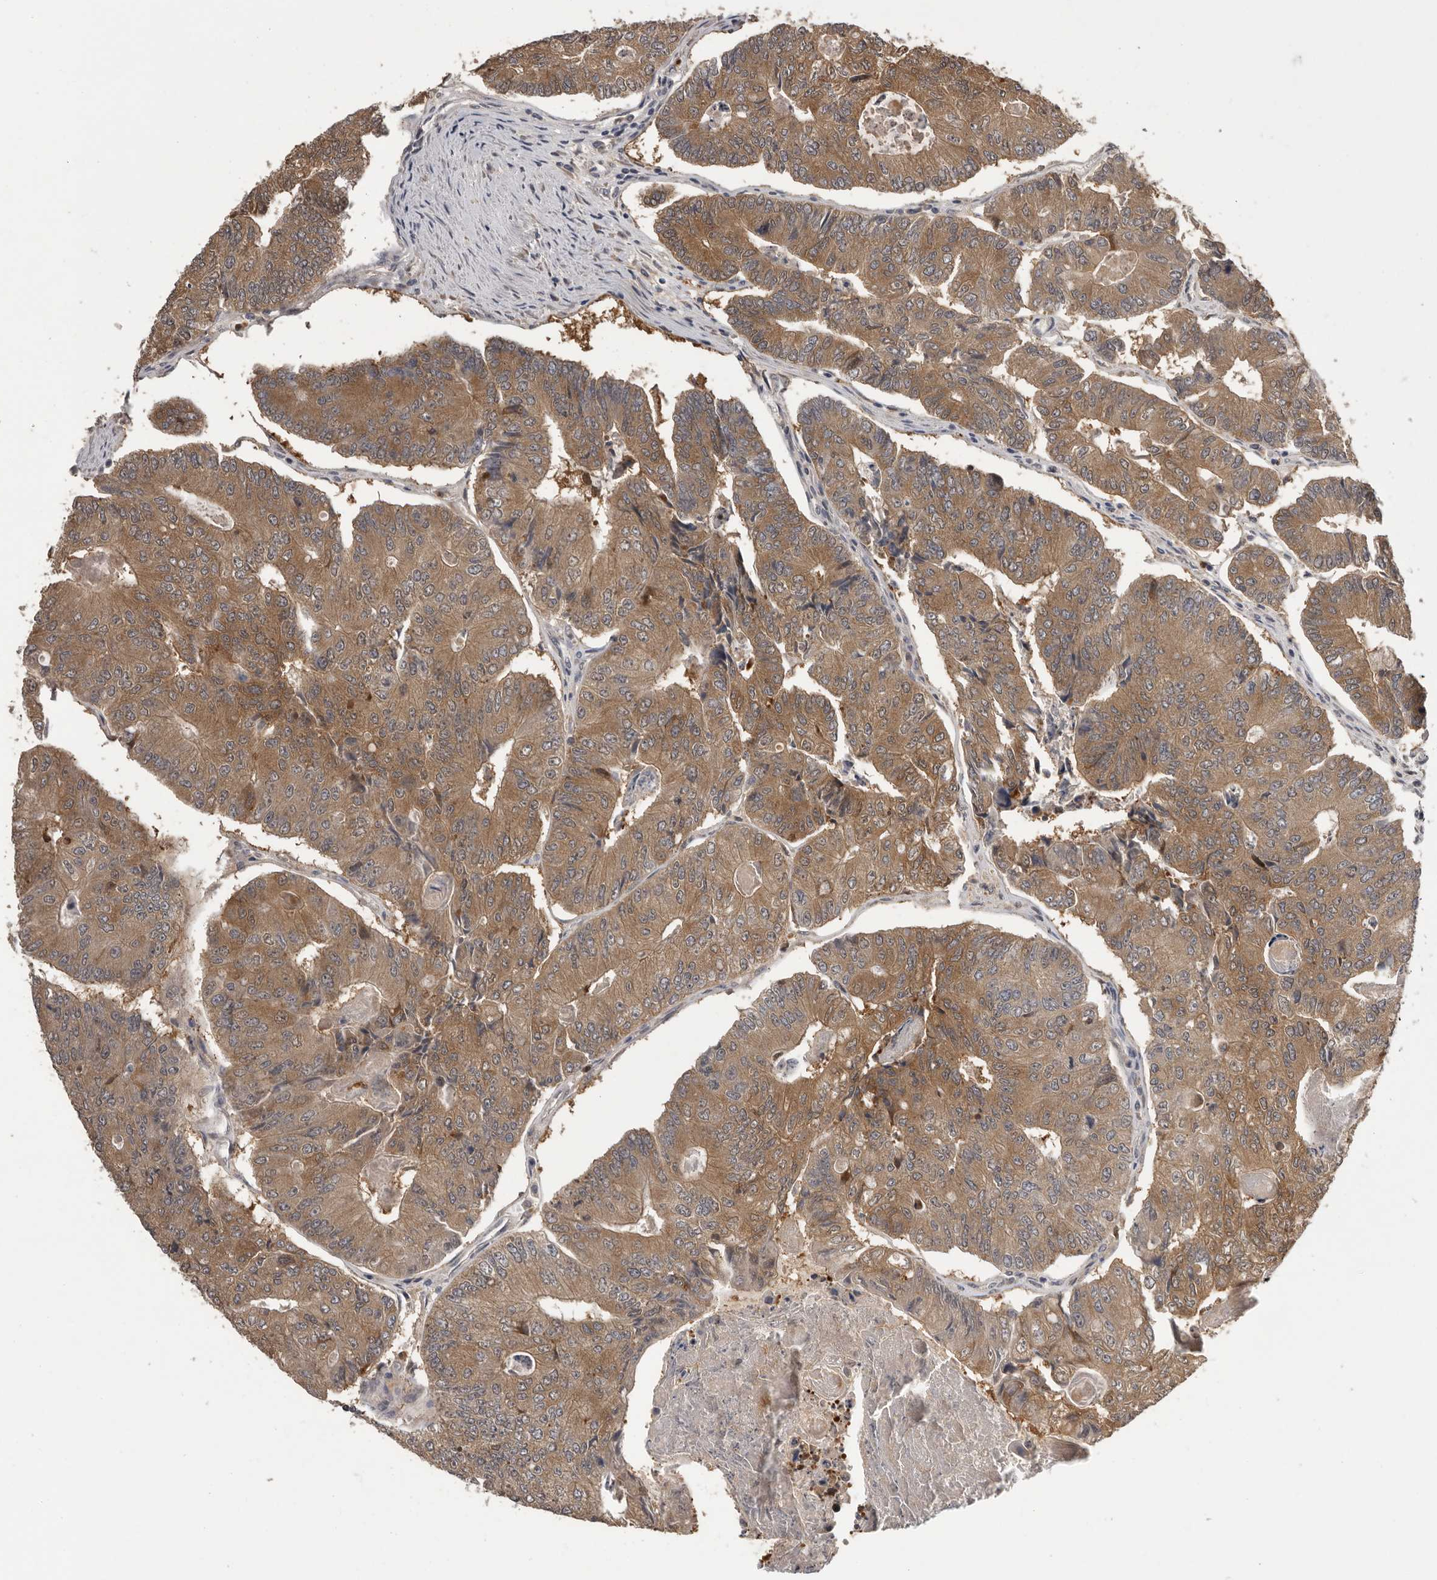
{"staining": {"intensity": "moderate", "quantity": ">75%", "location": "cytoplasmic/membranous"}, "tissue": "colorectal cancer", "cell_type": "Tumor cells", "image_type": "cancer", "snomed": [{"axis": "morphology", "description": "Adenocarcinoma, NOS"}, {"axis": "topography", "description": "Colon"}], "caption": "Colorectal cancer stained with DAB (3,3'-diaminobenzidine) immunohistochemistry (IHC) exhibits medium levels of moderate cytoplasmic/membranous expression in about >75% of tumor cells.", "gene": "RALGPS2", "patient": {"sex": "female", "age": 67}}